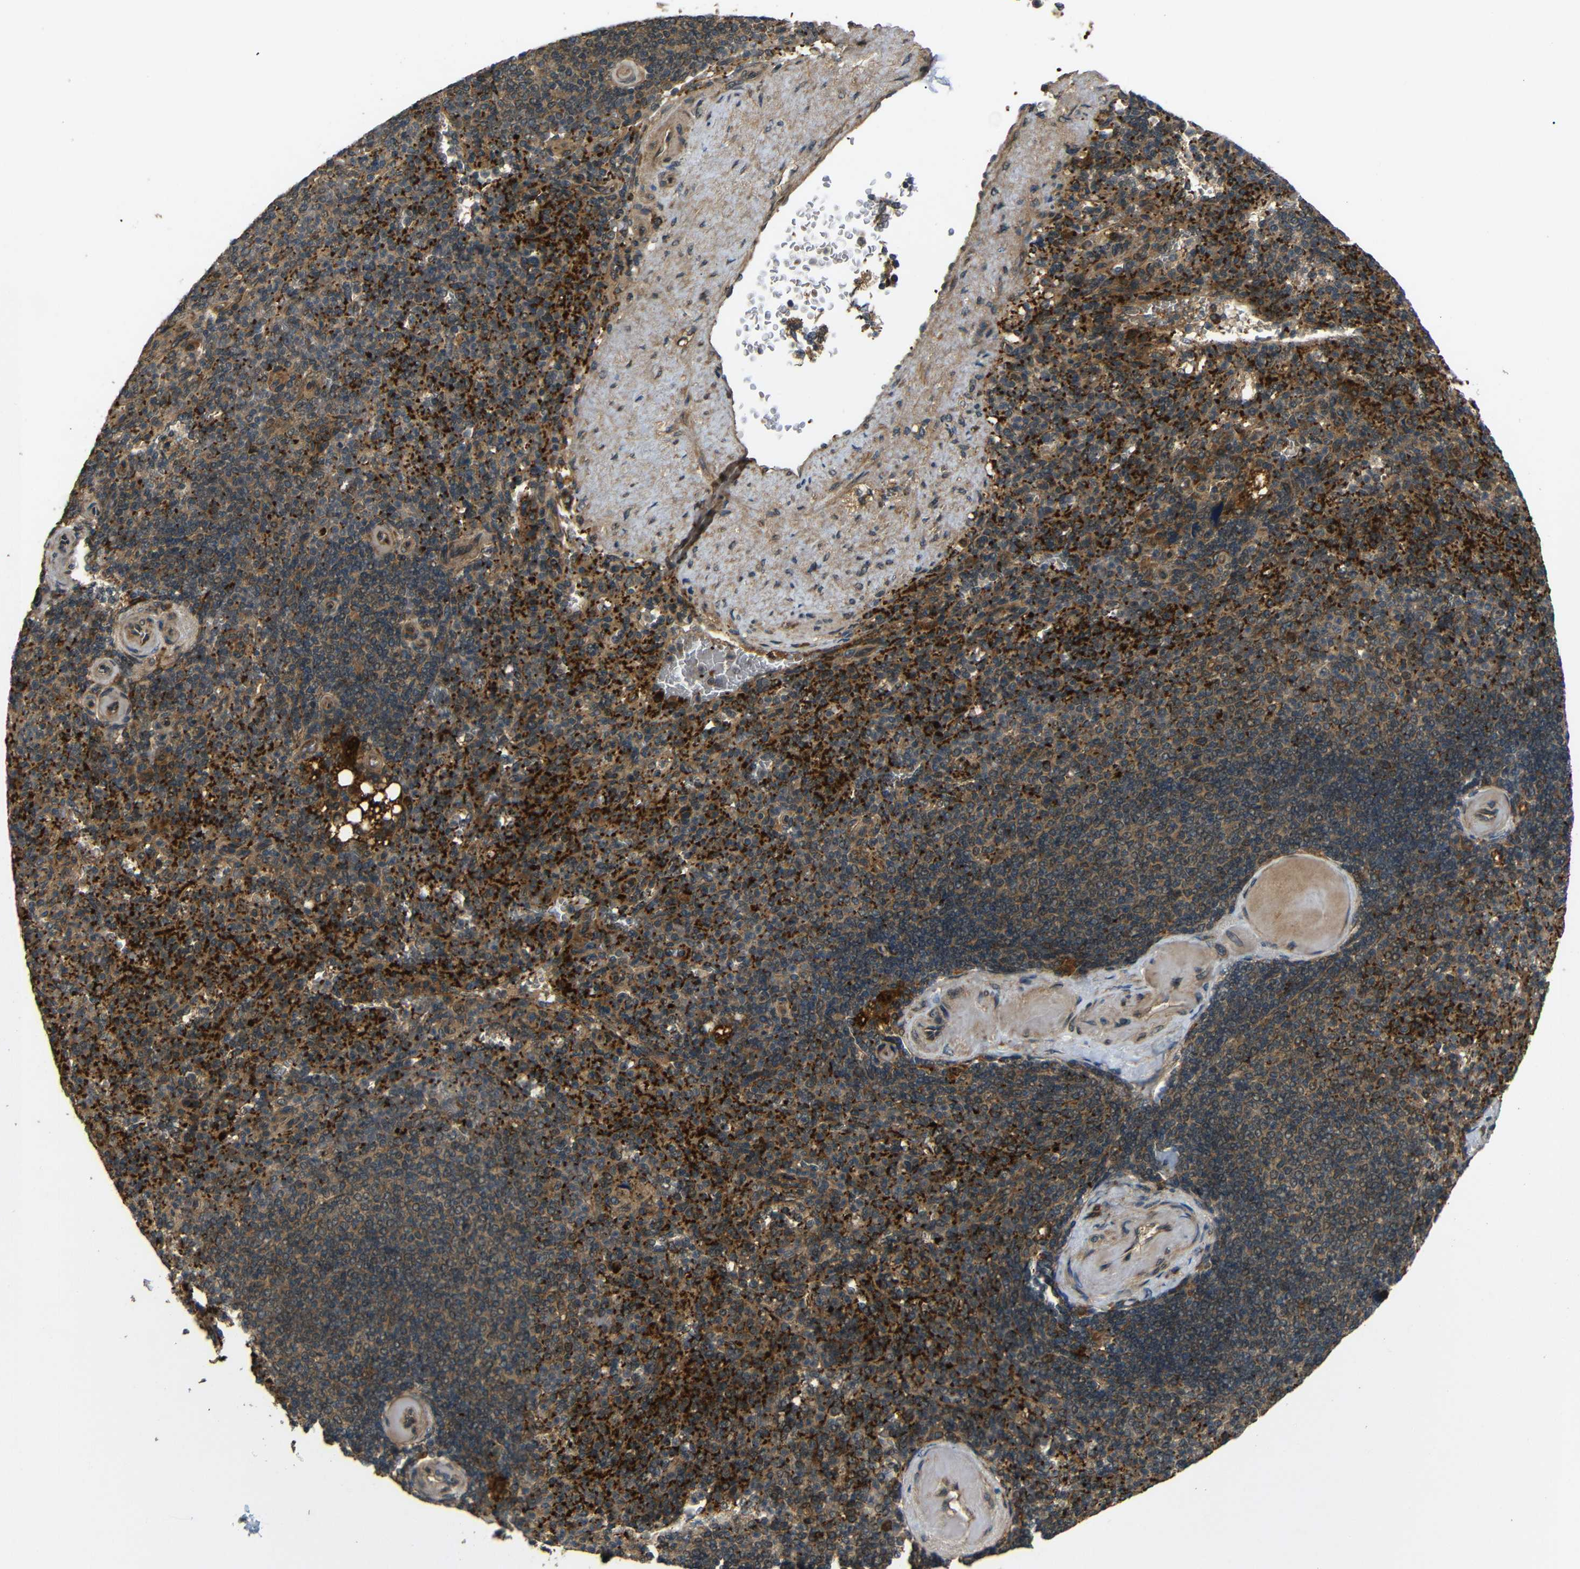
{"staining": {"intensity": "strong", "quantity": ">75%", "location": "cytoplasmic/membranous"}, "tissue": "spleen", "cell_type": "Cells in red pulp", "image_type": "normal", "snomed": [{"axis": "morphology", "description": "Normal tissue, NOS"}, {"axis": "topography", "description": "Spleen"}], "caption": "An immunohistochemistry micrograph of unremarkable tissue is shown. Protein staining in brown shows strong cytoplasmic/membranous positivity in spleen within cells in red pulp.", "gene": "EPHB2", "patient": {"sex": "female", "age": 74}}